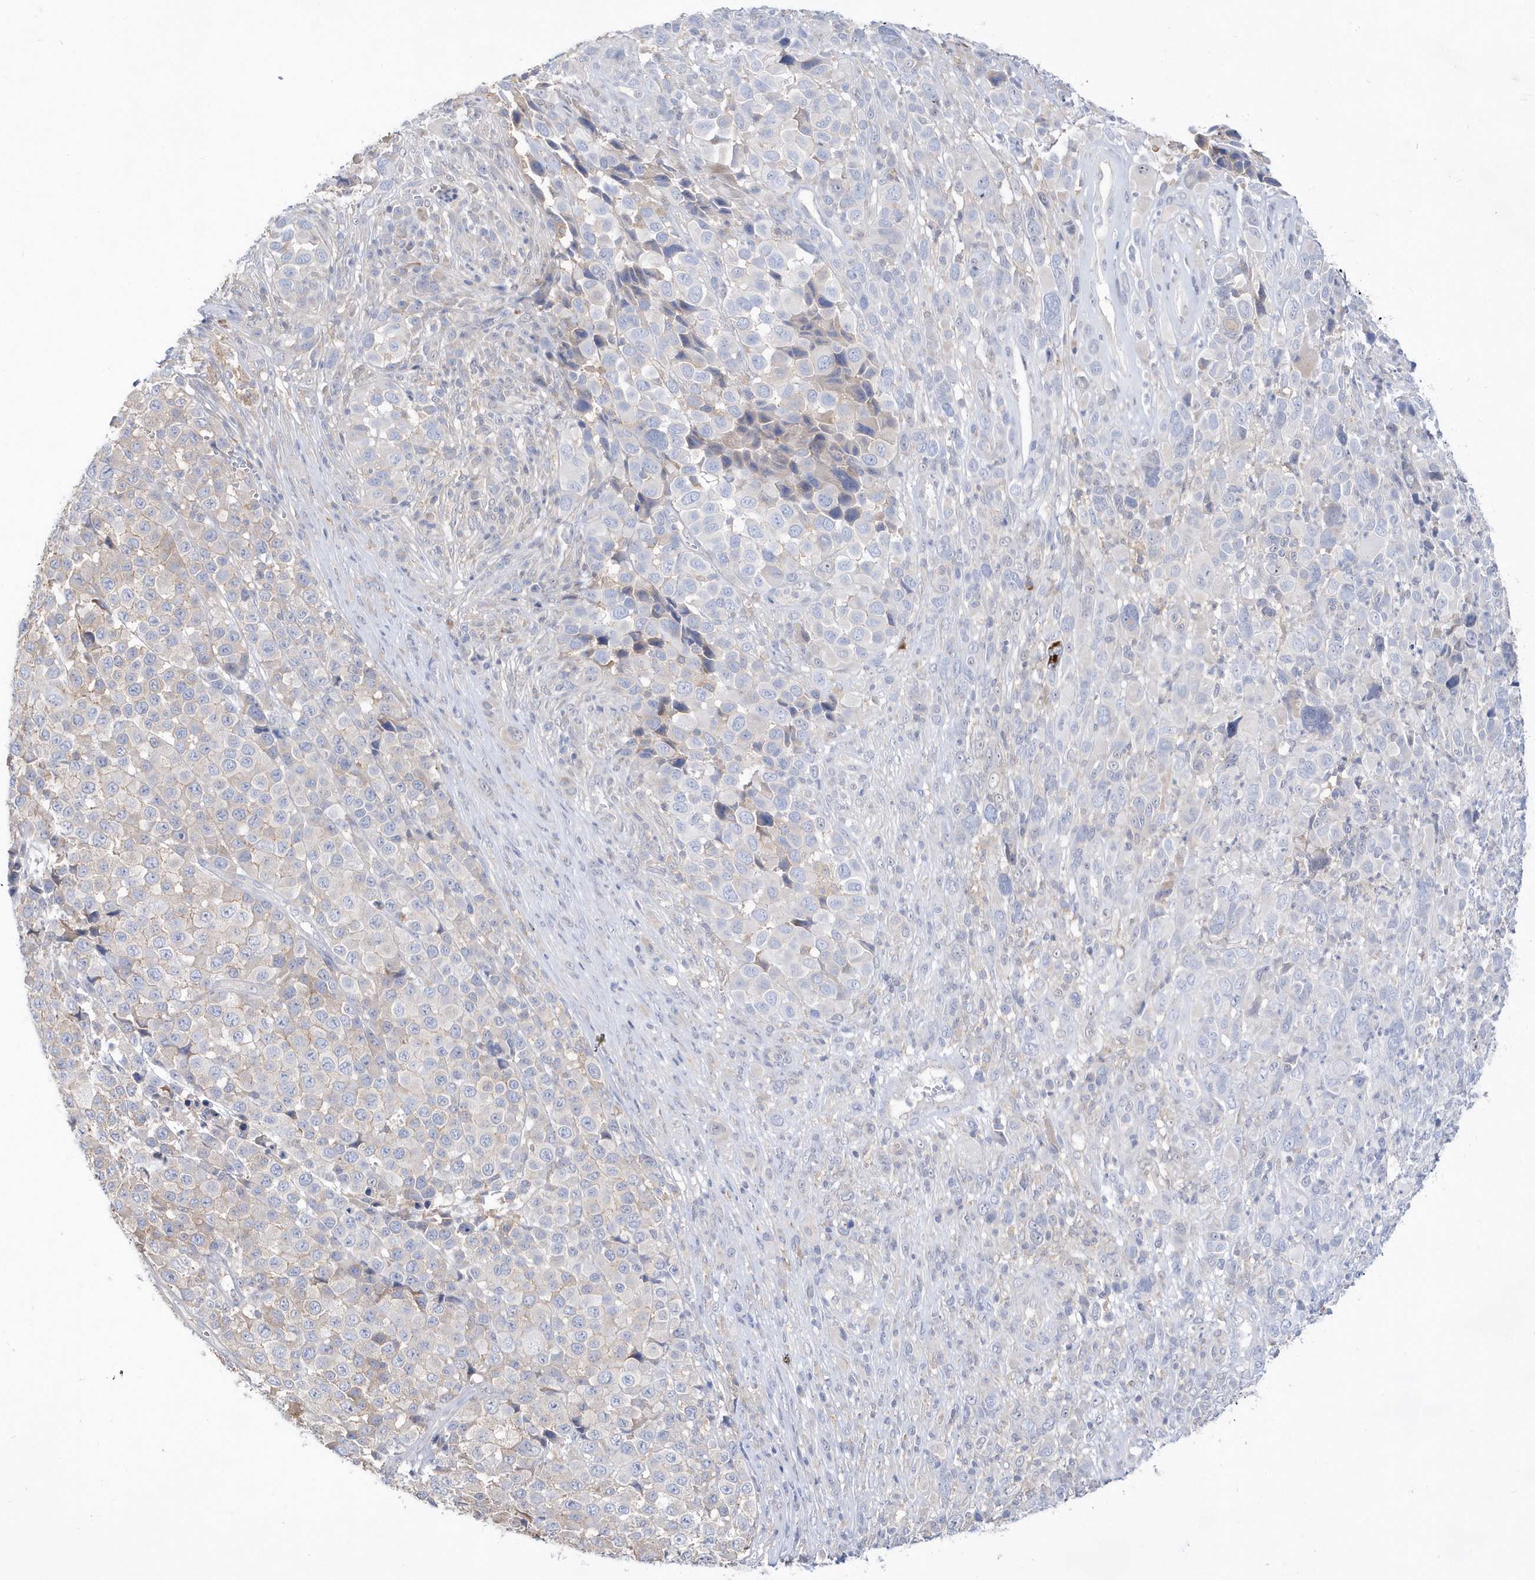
{"staining": {"intensity": "moderate", "quantity": "<25%", "location": "cytoplasmic/membranous"}, "tissue": "melanoma", "cell_type": "Tumor cells", "image_type": "cancer", "snomed": [{"axis": "morphology", "description": "Malignant melanoma, NOS"}, {"axis": "topography", "description": "Skin of trunk"}], "caption": "Immunohistochemical staining of melanoma shows low levels of moderate cytoplasmic/membranous positivity in about <25% of tumor cells. The protein of interest is stained brown, and the nuclei are stained in blue (DAB IHC with brightfield microscopy, high magnification).", "gene": "BDH2", "patient": {"sex": "male", "age": 71}}